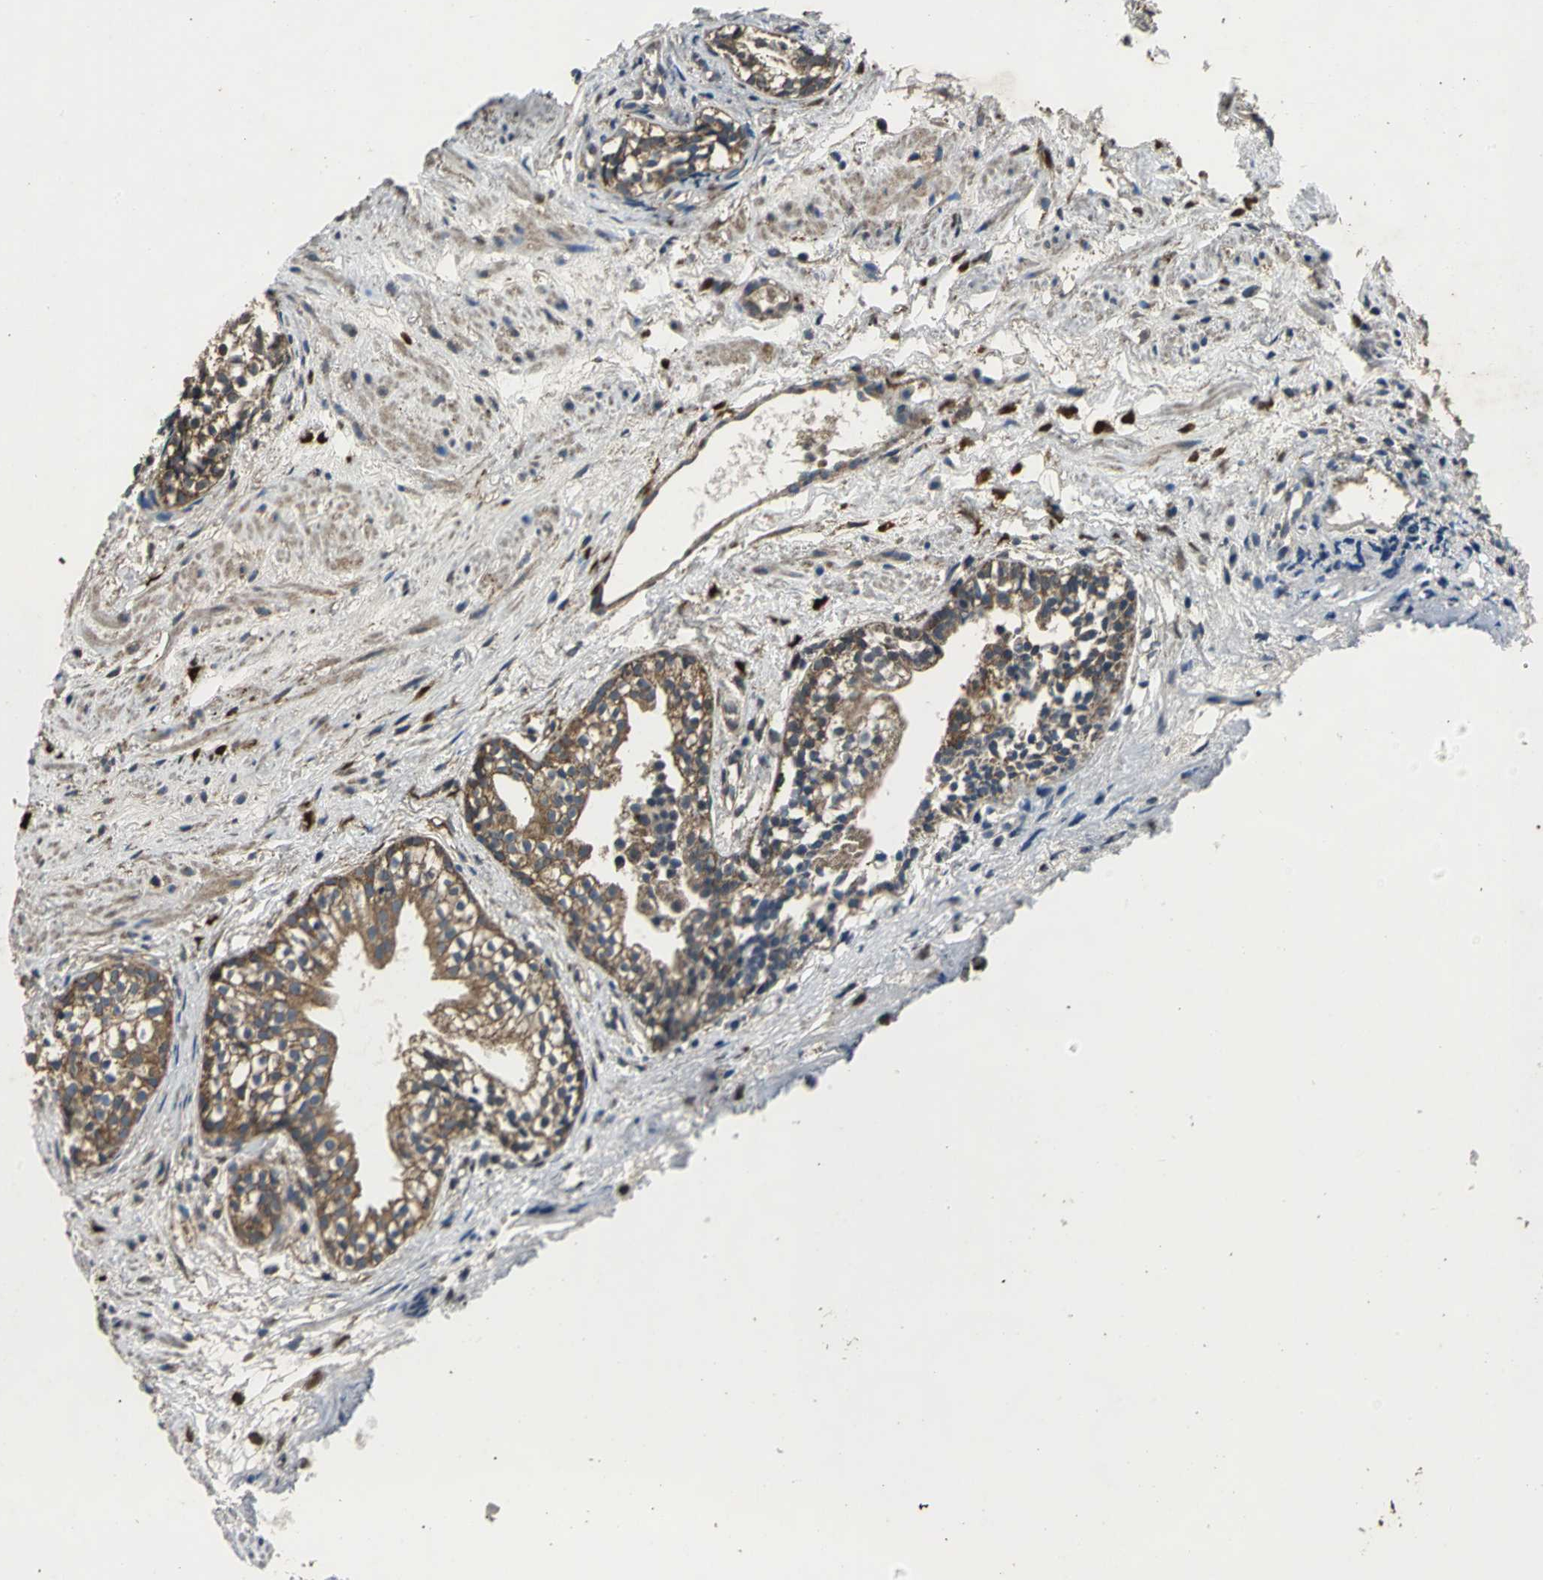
{"staining": {"intensity": "moderate", "quantity": ">75%", "location": "cytoplasmic/membranous"}, "tissue": "prostate cancer", "cell_type": "Tumor cells", "image_type": "cancer", "snomed": [{"axis": "morphology", "description": "Adenocarcinoma, High grade"}, {"axis": "topography", "description": "Prostate"}], "caption": "Prostate cancer (high-grade adenocarcinoma) stained with DAB immunohistochemistry displays medium levels of moderate cytoplasmic/membranous expression in approximately >75% of tumor cells. The staining was performed using DAB to visualize the protein expression in brown, while the nuclei were stained in blue with hematoxylin (Magnification: 20x).", "gene": "IRF3", "patient": {"sex": "male", "age": 85}}